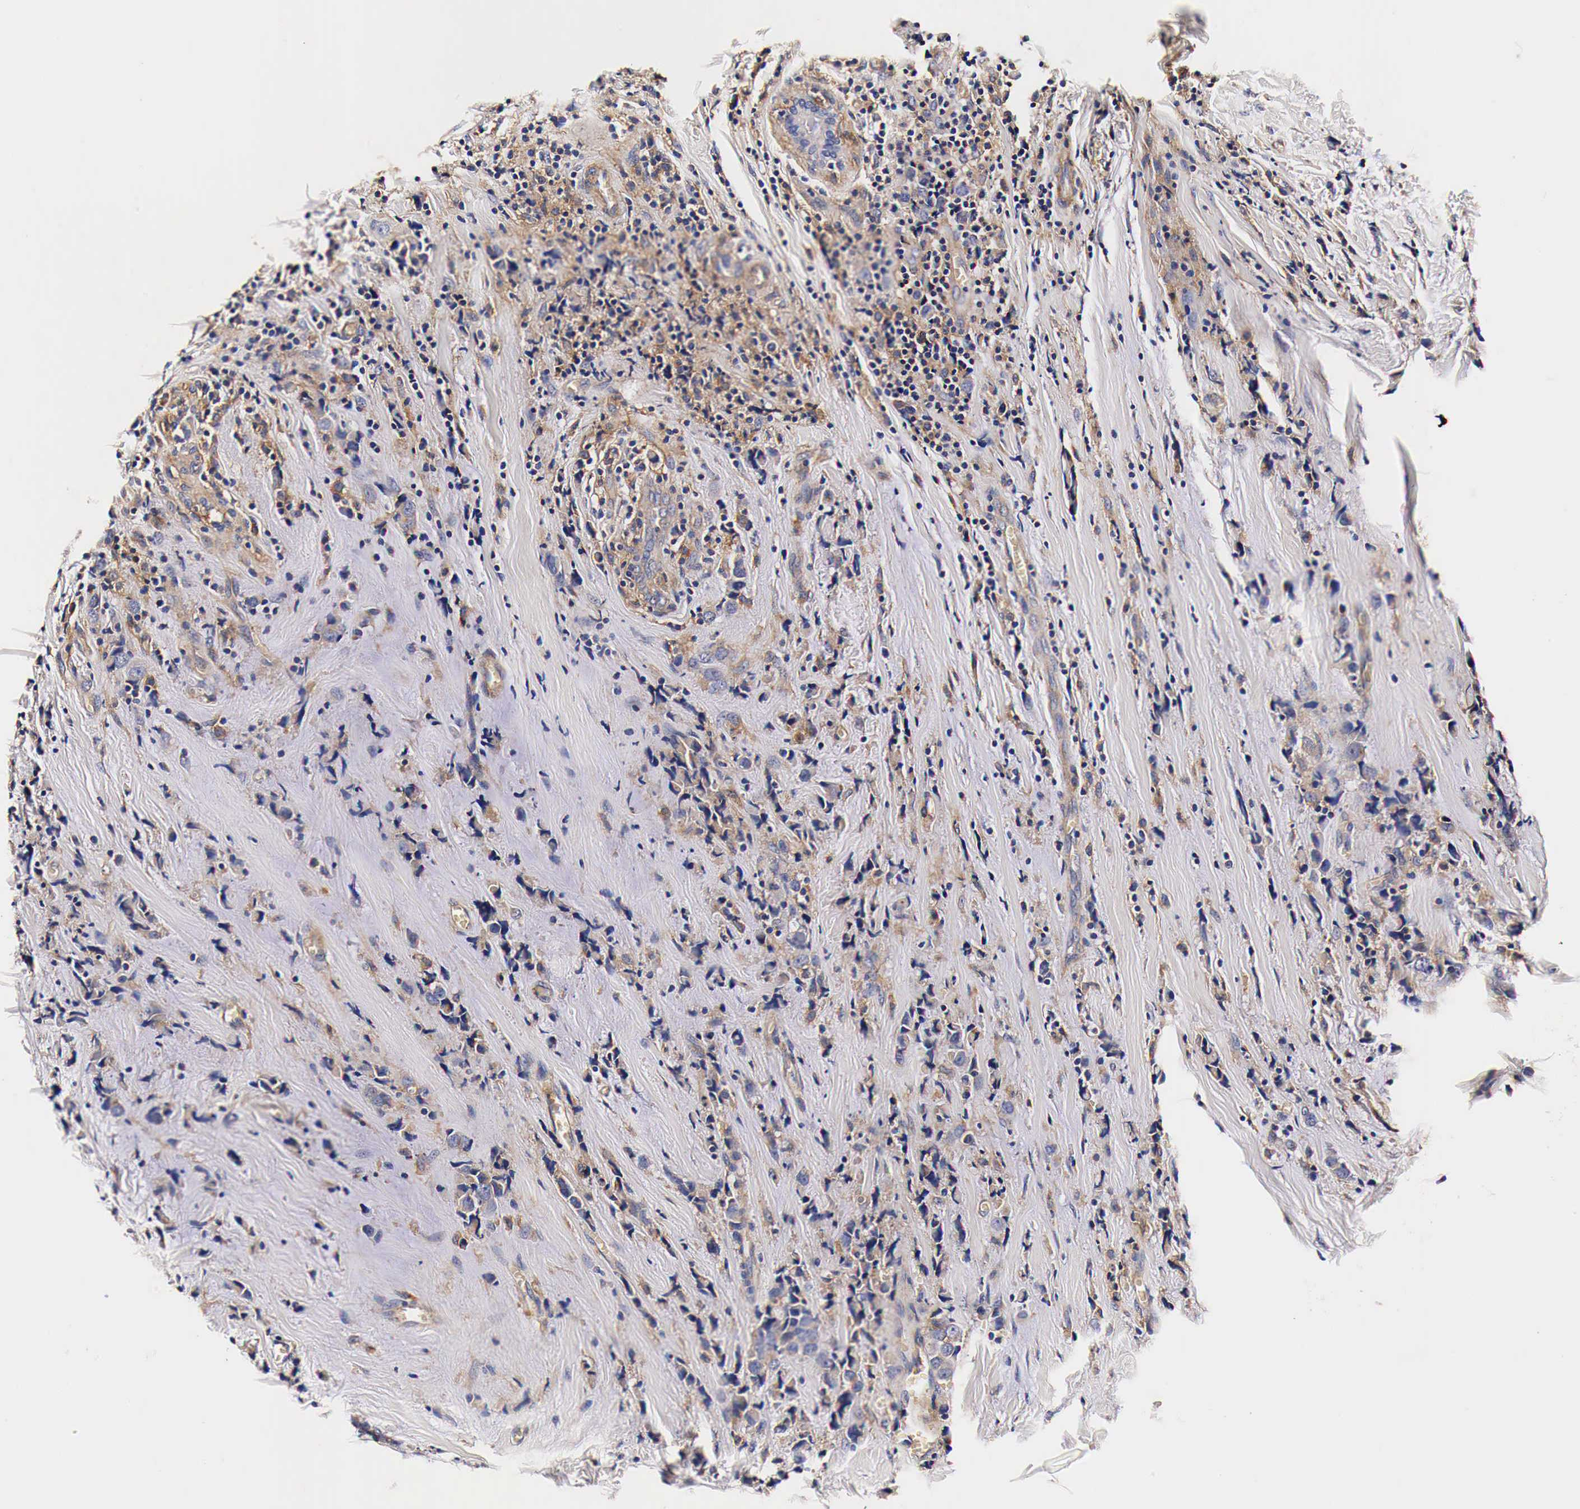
{"staining": {"intensity": "weak", "quantity": ">75%", "location": "cytoplasmic/membranous"}, "tissue": "breast cancer", "cell_type": "Tumor cells", "image_type": "cancer", "snomed": [{"axis": "morphology", "description": "Lobular carcinoma"}, {"axis": "topography", "description": "Breast"}], "caption": "High-power microscopy captured an immunohistochemistry histopathology image of breast cancer, revealing weak cytoplasmic/membranous expression in approximately >75% of tumor cells.", "gene": "RP2", "patient": {"sex": "female", "age": 57}}